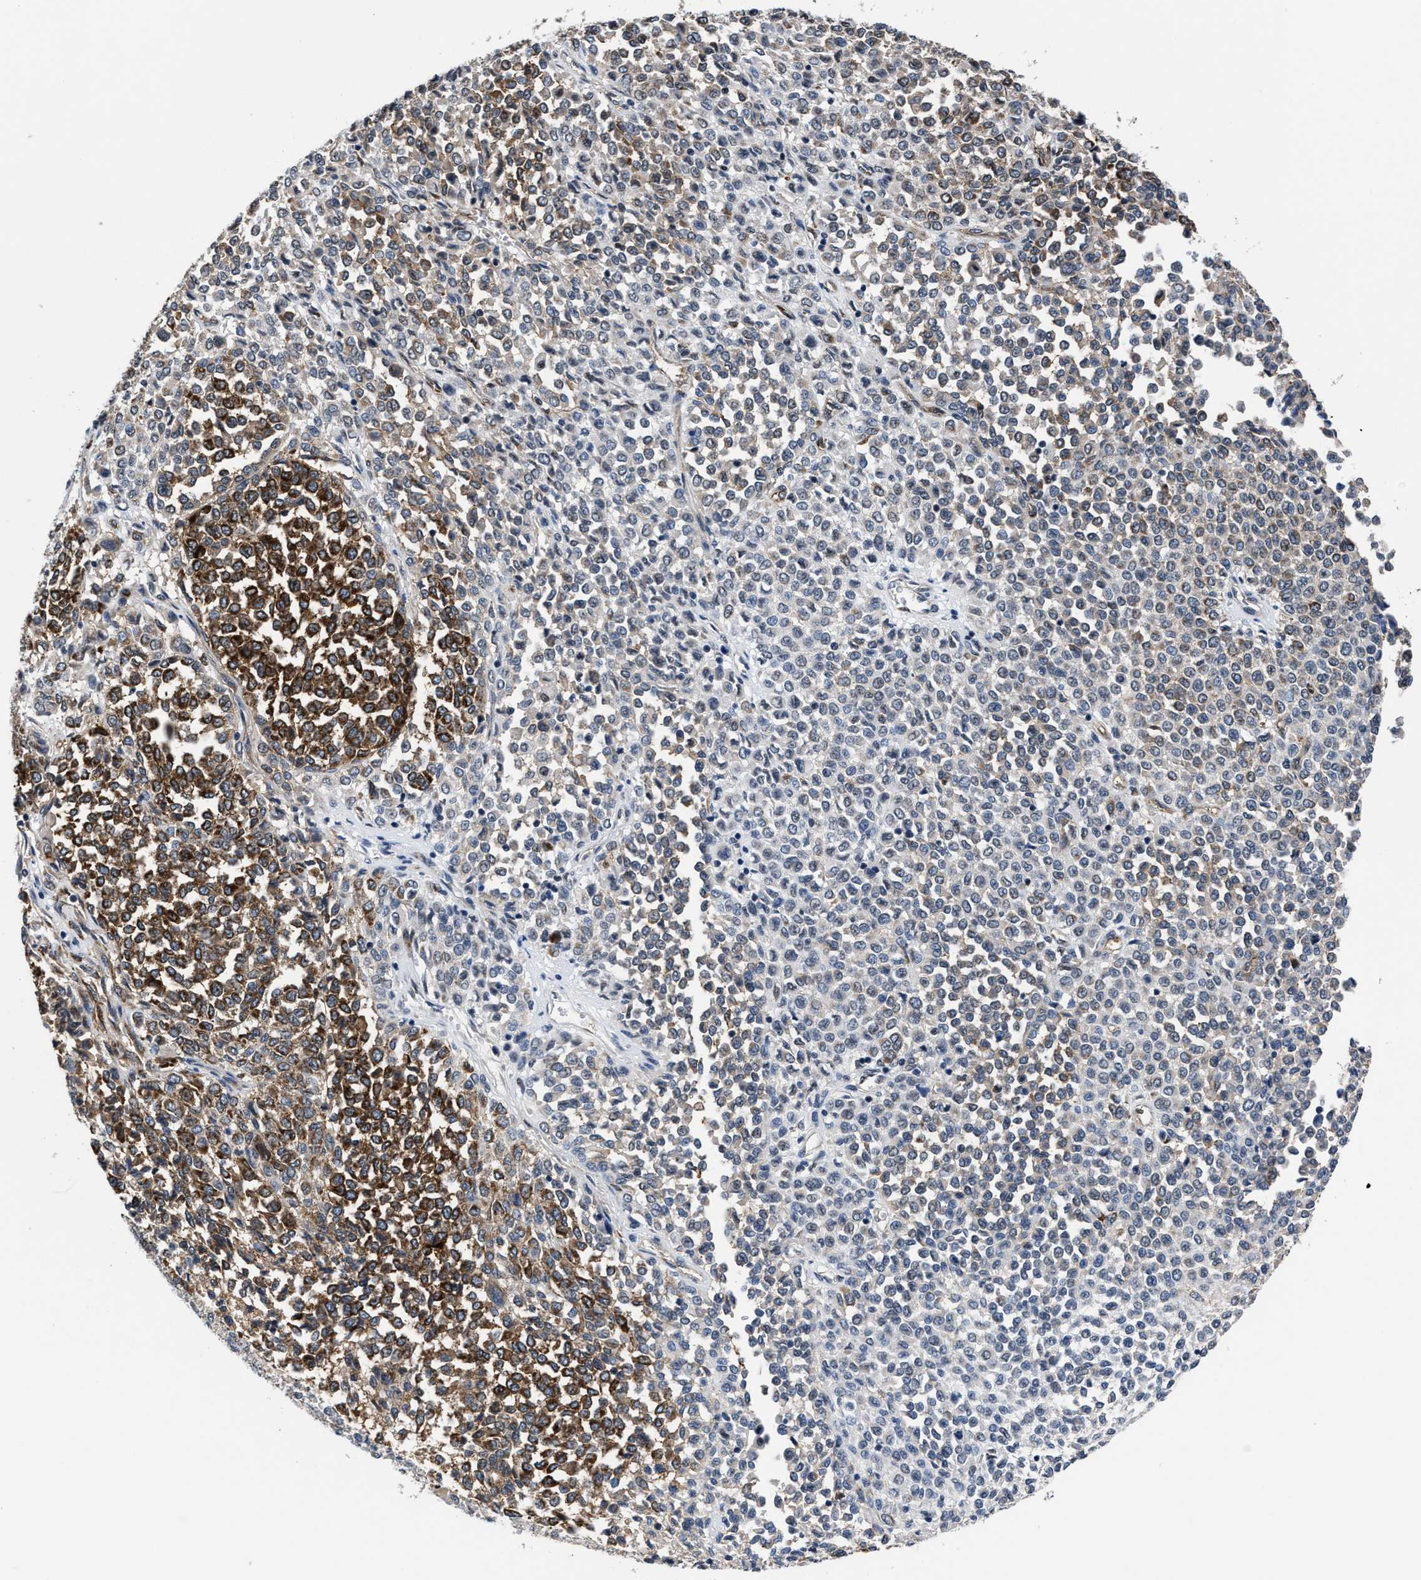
{"staining": {"intensity": "strong", "quantity": "25%-75%", "location": "cytoplasmic/membranous"}, "tissue": "melanoma", "cell_type": "Tumor cells", "image_type": "cancer", "snomed": [{"axis": "morphology", "description": "Malignant melanoma, Metastatic site"}, {"axis": "topography", "description": "Pancreas"}], "caption": "Immunohistochemical staining of malignant melanoma (metastatic site) exhibits high levels of strong cytoplasmic/membranous expression in about 25%-75% of tumor cells. (brown staining indicates protein expression, while blue staining denotes nuclei).", "gene": "MARCKSL1", "patient": {"sex": "female", "age": 30}}